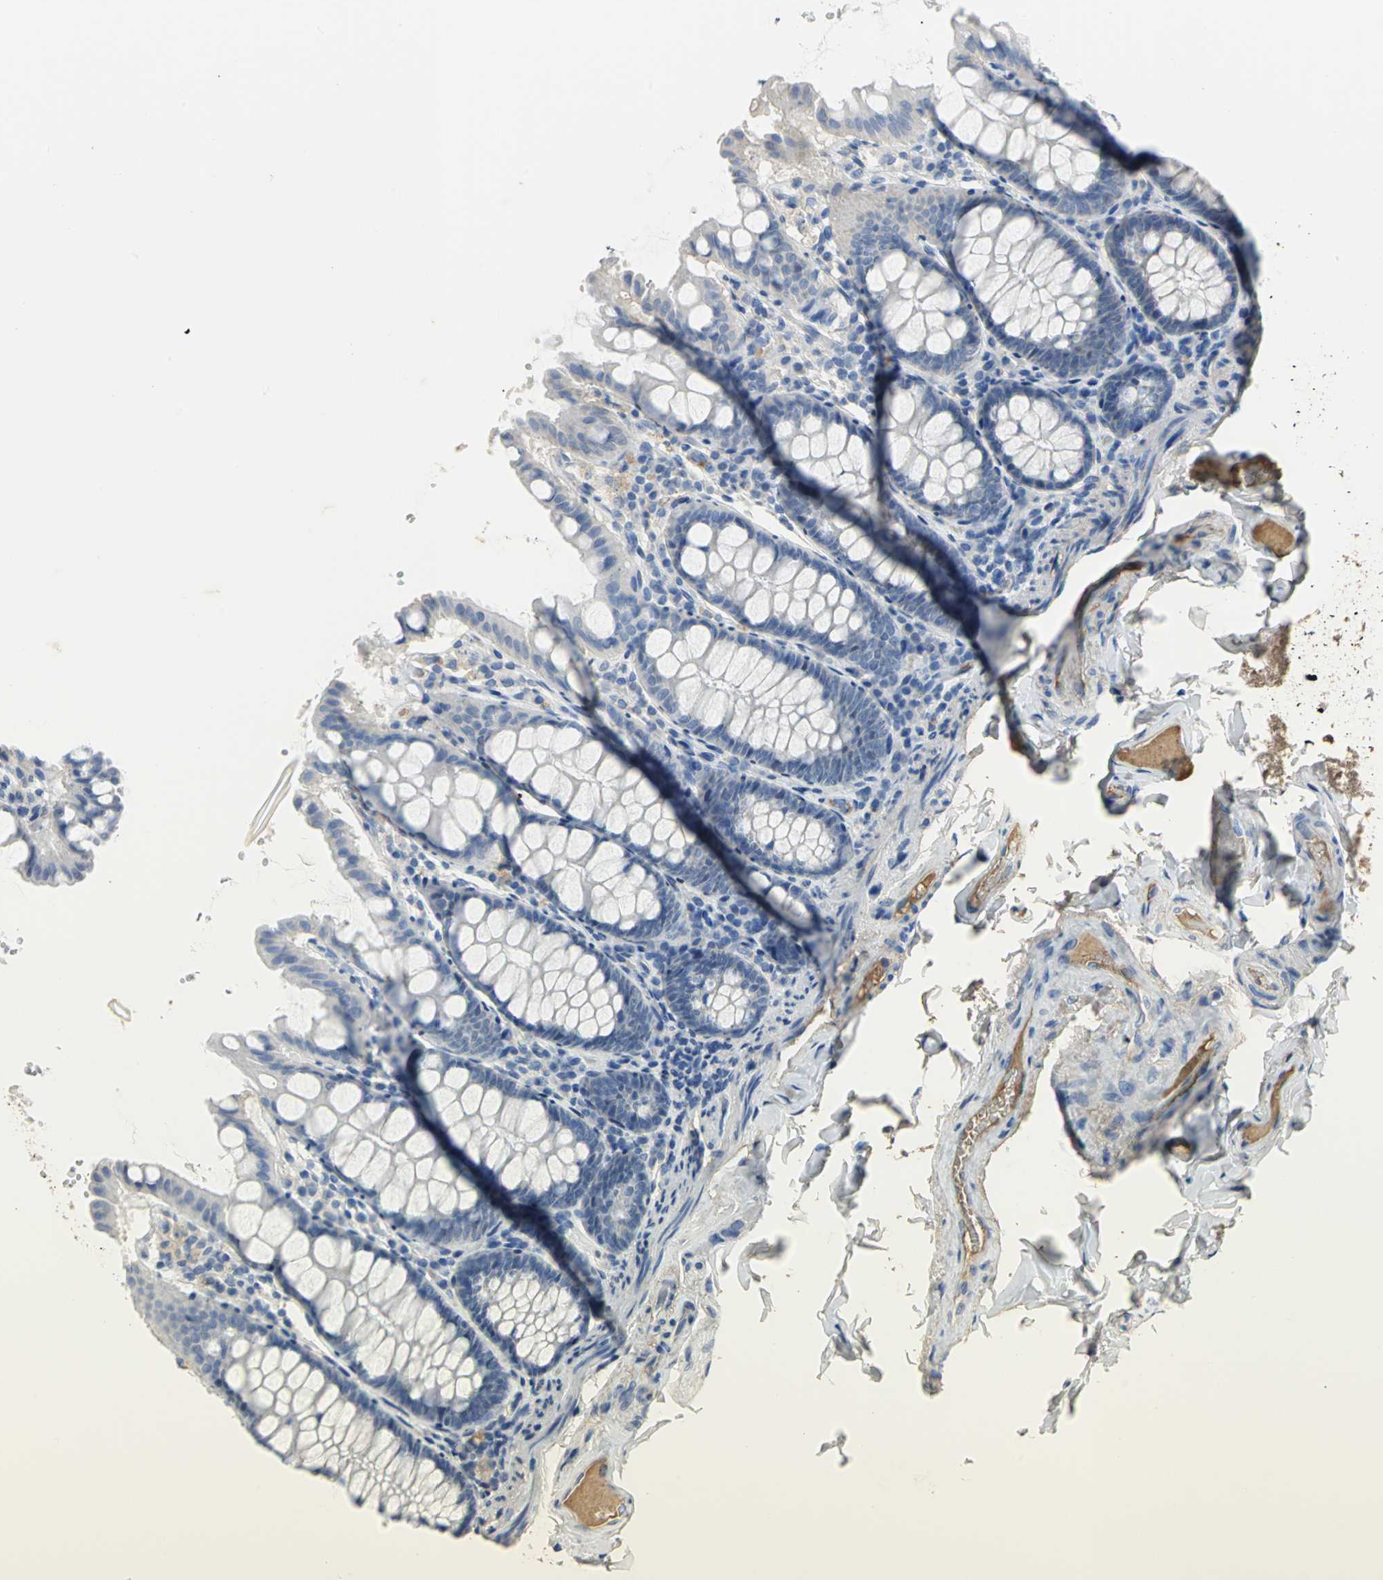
{"staining": {"intensity": "negative", "quantity": "none", "location": "none"}, "tissue": "colon", "cell_type": "Endothelial cells", "image_type": "normal", "snomed": [{"axis": "morphology", "description": "Normal tissue, NOS"}, {"axis": "topography", "description": "Colon"}], "caption": "Immunohistochemical staining of normal colon shows no significant staining in endothelial cells.", "gene": "GYG2", "patient": {"sex": "female", "age": 61}}